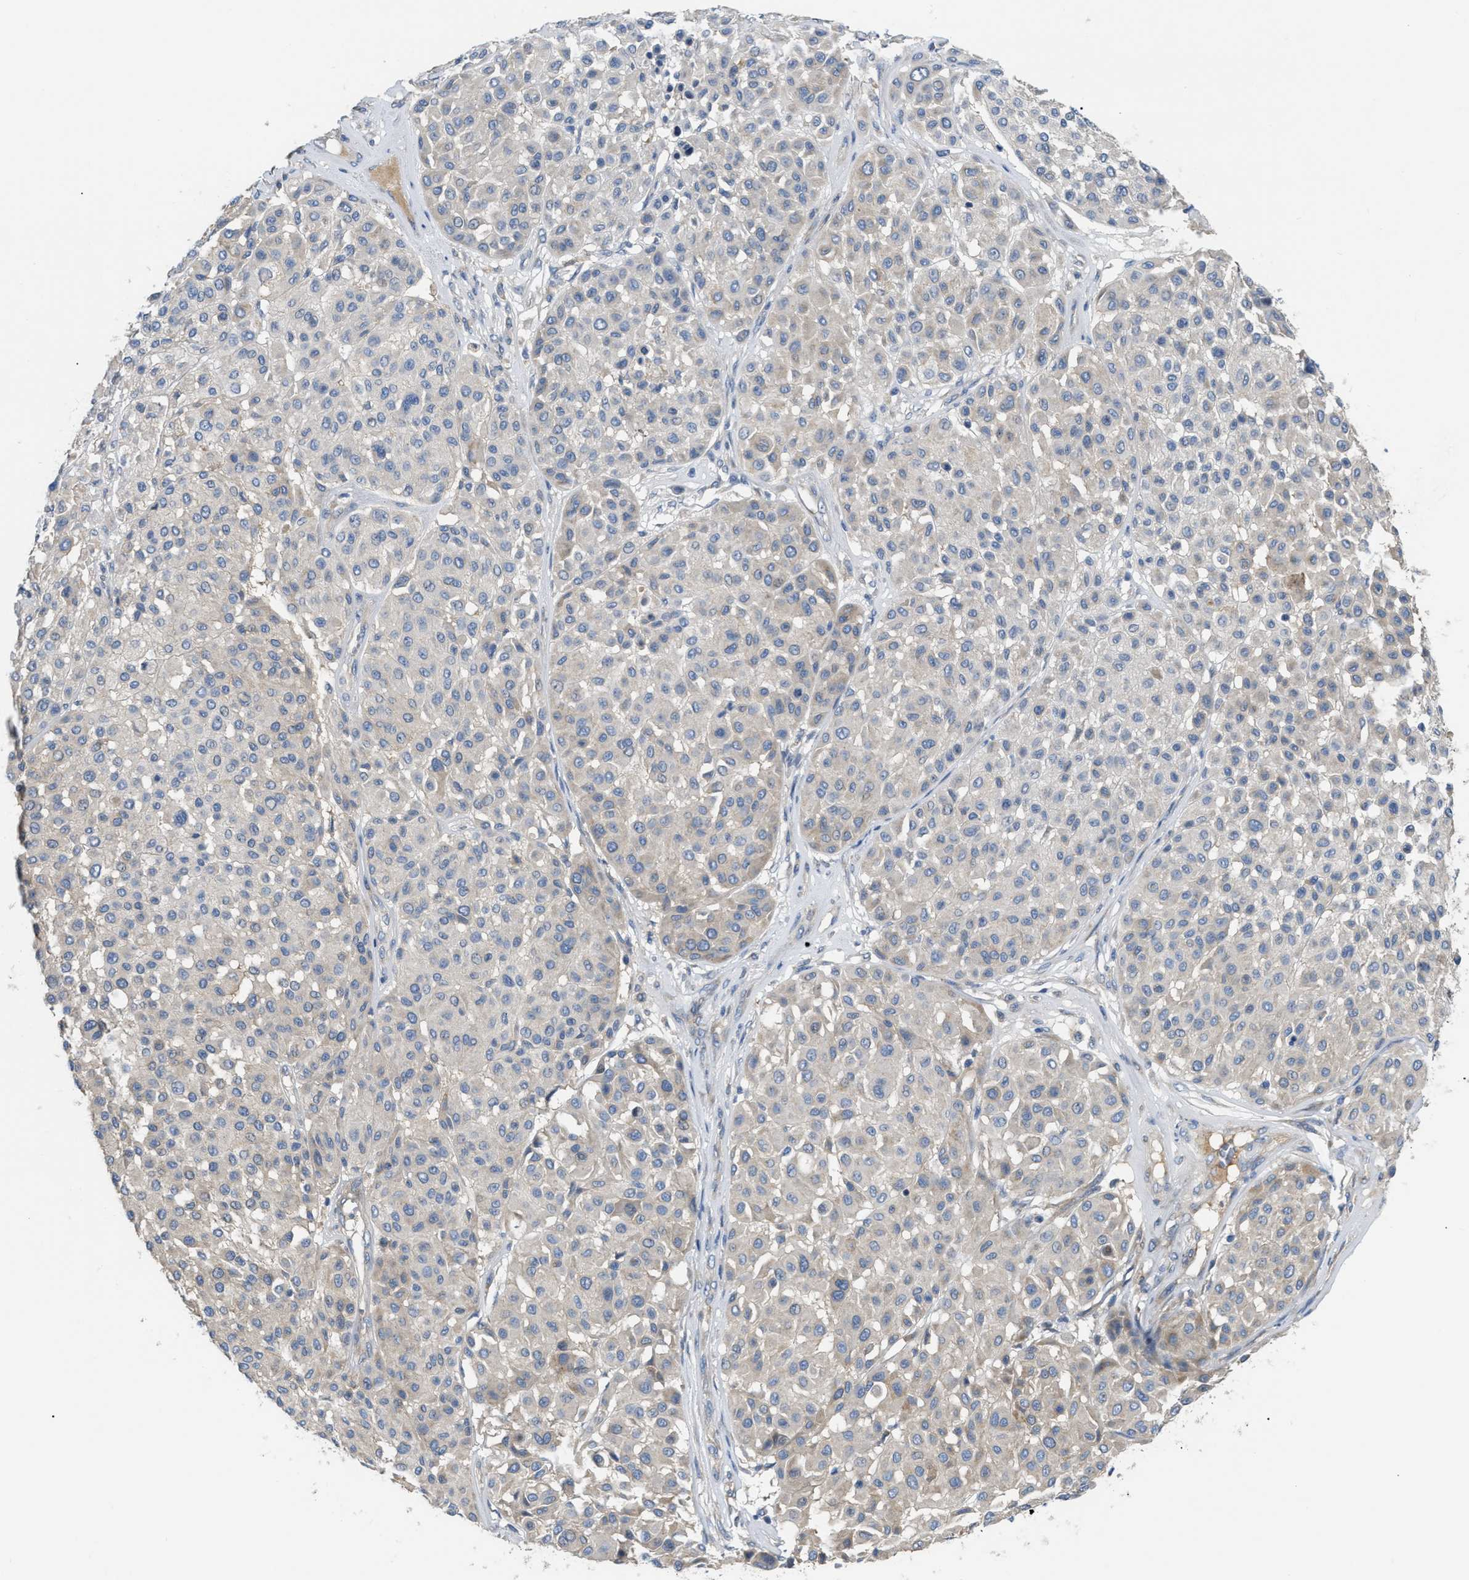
{"staining": {"intensity": "negative", "quantity": "none", "location": "none"}, "tissue": "melanoma", "cell_type": "Tumor cells", "image_type": "cancer", "snomed": [{"axis": "morphology", "description": "Malignant melanoma, Metastatic site"}, {"axis": "topography", "description": "Soft tissue"}], "caption": "Tumor cells are negative for brown protein staining in malignant melanoma (metastatic site).", "gene": "DHX58", "patient": {"sex": "male", "age": 41}}